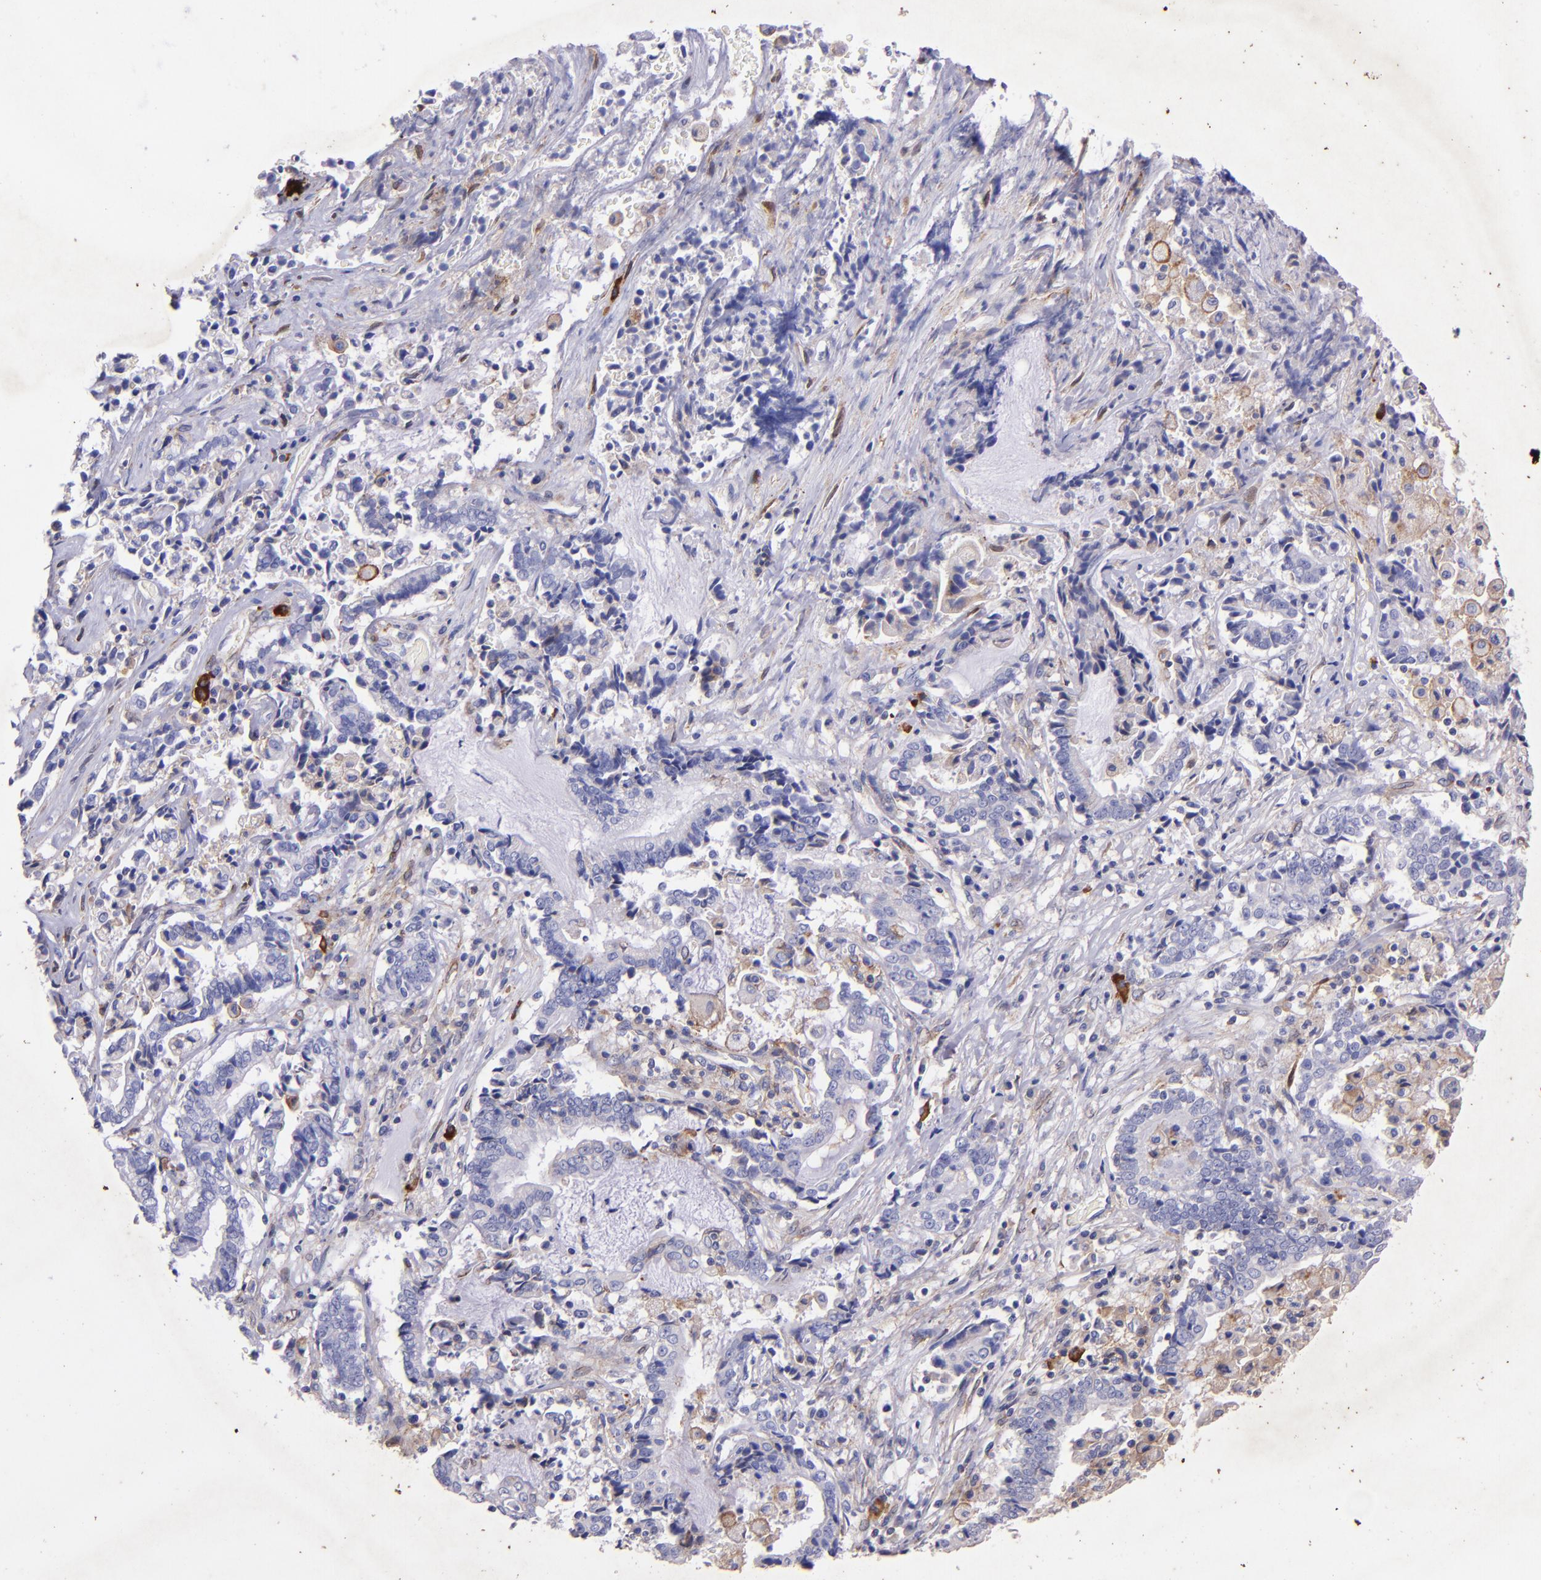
{"staining": {"intensity": "weak", "quantity": "<25%", "location": "cytoplasmic/membranous"}, "tissue": "liver cancer", "cell_type": "Tumor cells", "image_type": "cancer", "snomed": [{"axis": "morphology", "description": "Cholangiocarcinoma"}, {"axis": "topography", "description": "Liver"}], "caption": "This is an IHC photomicrograph of human liver cancer. There is no positivity in tumor cells.", "gene": "RET", "patient": {"sex": "male", "age": 57}}